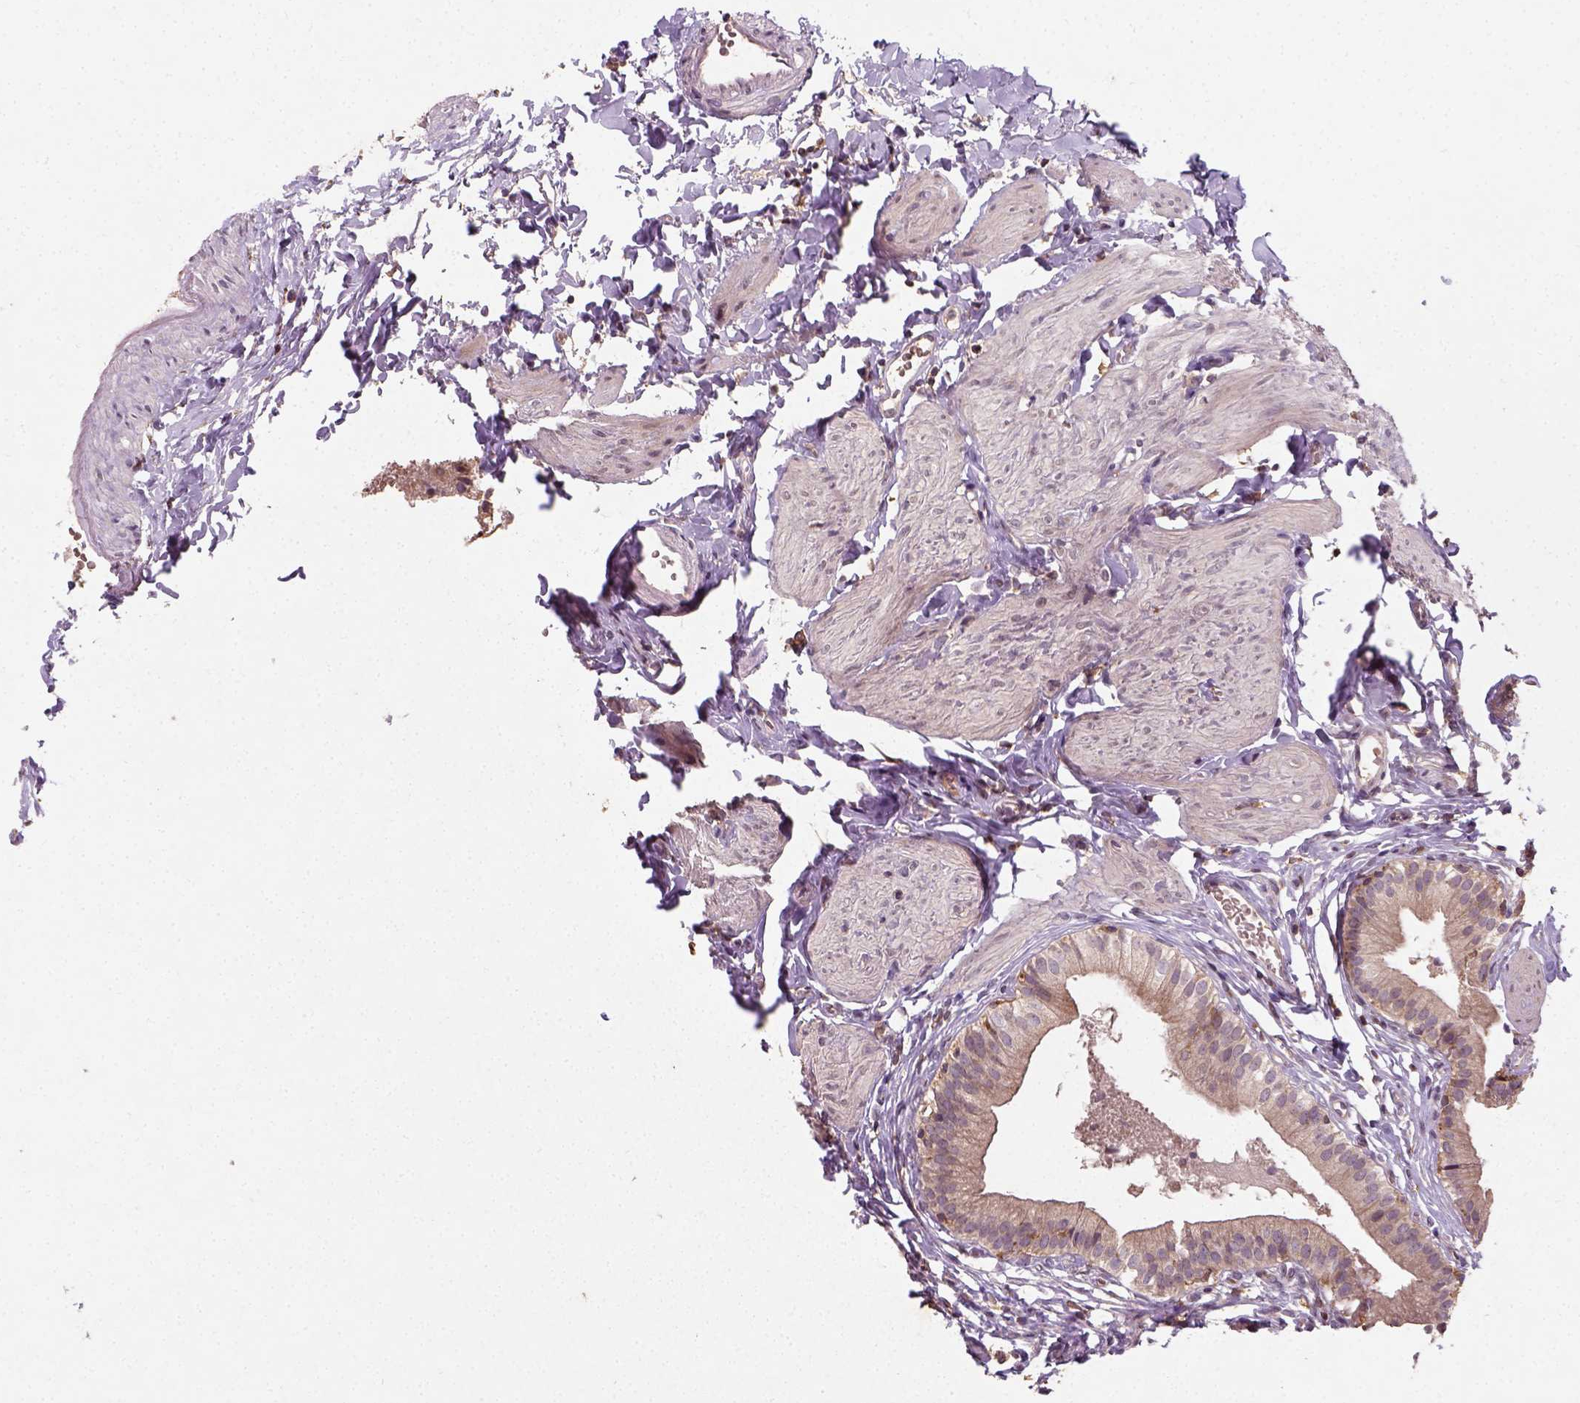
{"staining": {"intensity": "weak", "quantity": ">75%", "location": "cytoplasmic/membranous"}, "tissue": "gallbladder", "cell_type": "Glandular cells", "image_type": "normal", "snomed": [{"axis": "morphology", "description": "Normal tissue, NOS"}, {"axis": "topography", "description": "Gallbladder"}], "caption": "Protein expression analysis of normal human gallbladder reveals weak cytoplasmic/membranous staining in about >75% of glandular cells. Using DAB (3,3'-diaminobenzidine) (brown) and hematoxylin (blue) stains, captured at high magnification using brightfield microscopy.", "gene": "CAMKK1", "patient": {"sex": "female", "age": 47}}